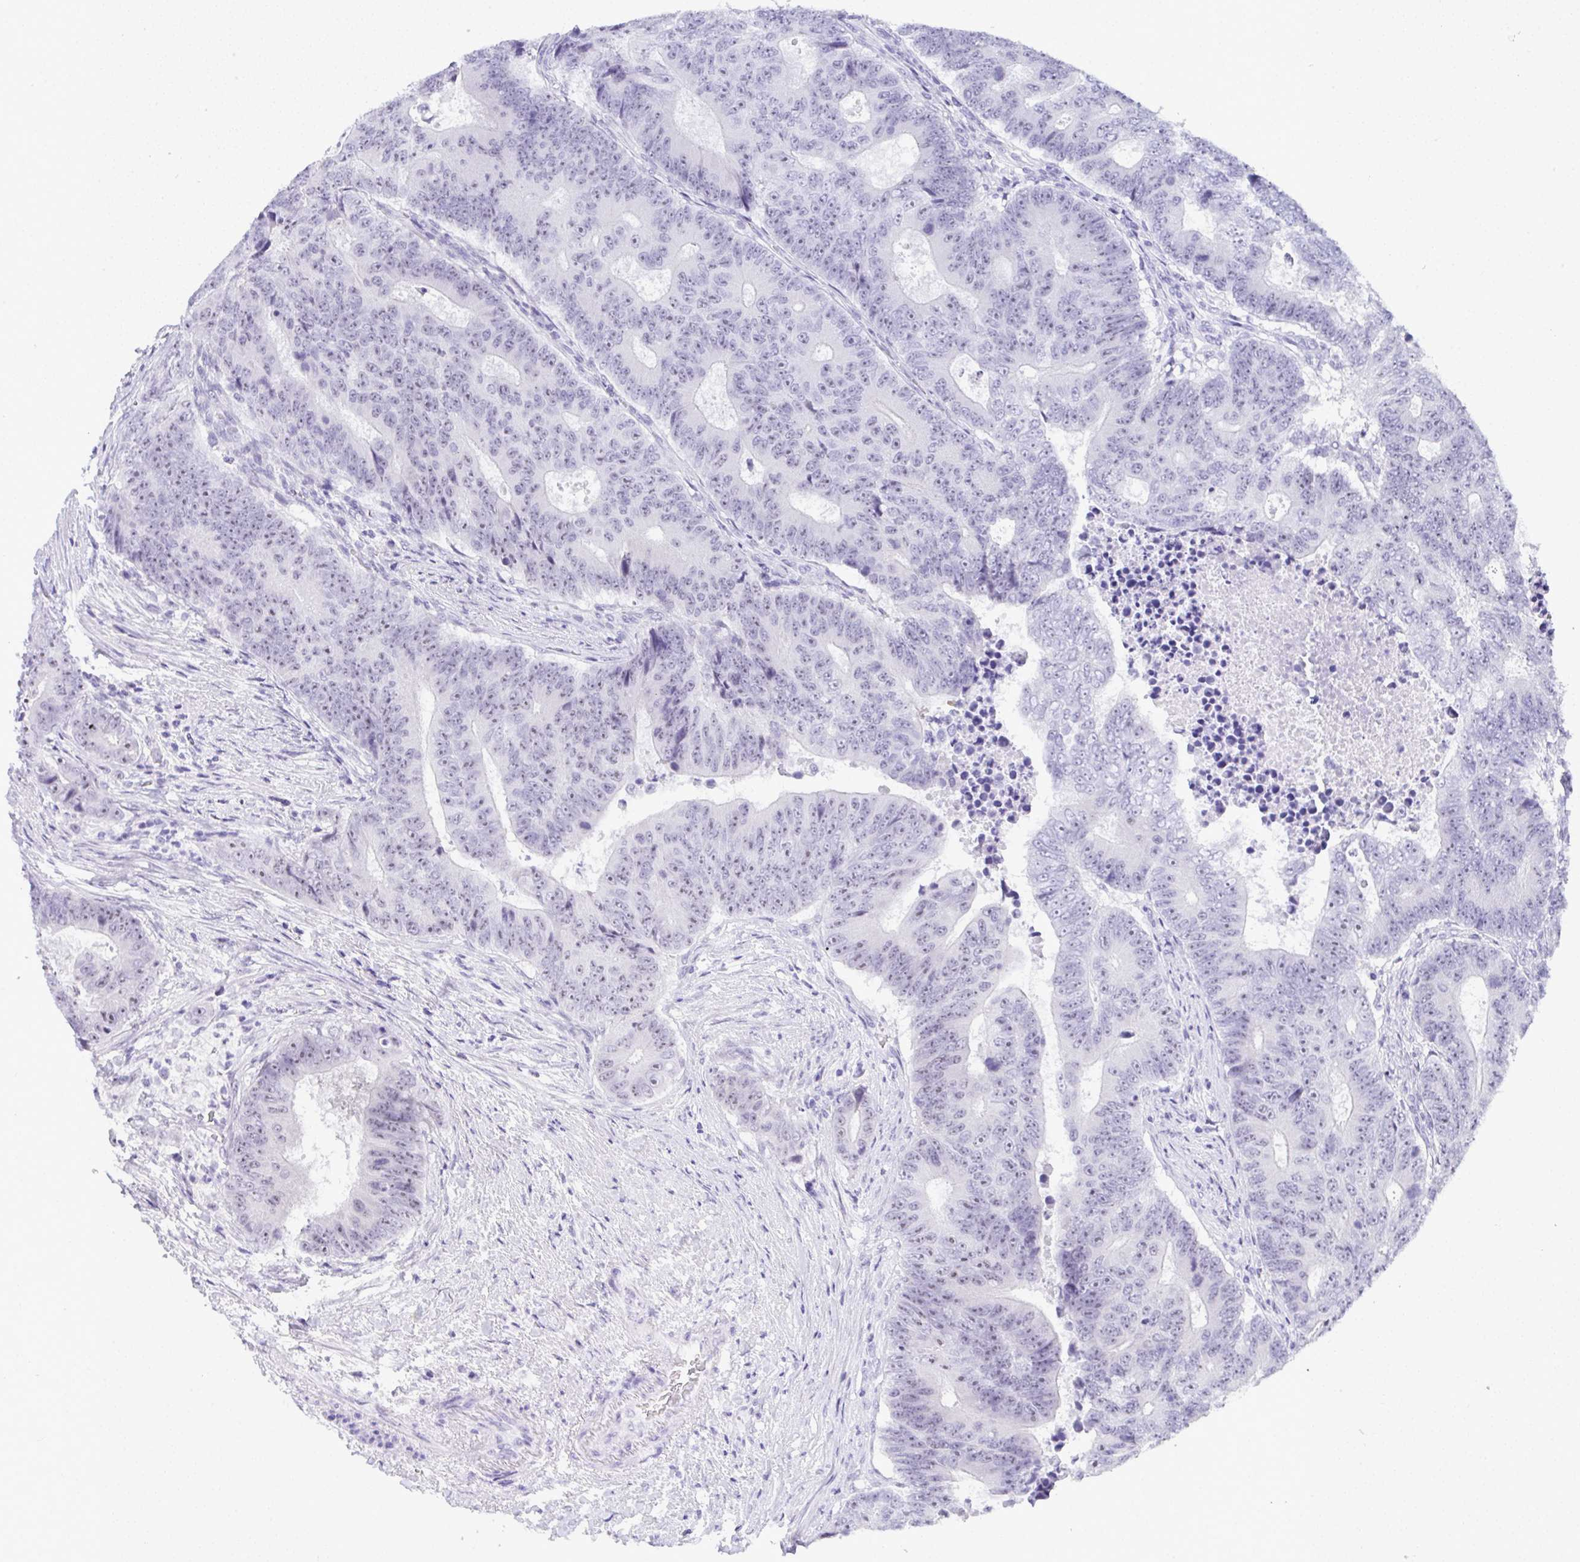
{"staining": {"intensity": "weak", "quantity": "<25%", "location": "nuclear"}, "tissue": "colorectal cancer", "cell_type": "Tumor cells", "image_type": "cancer", "snomed": [{"axis": "morphology", "description": "Adenocarcinoma, NOS"}, {"axis": "topography", "description": "Colon"}], "caption": "An immunohistochemistry photomicrograph of adenocarcinoma (colorectal) is shown. There is no staining in tumor cells of adenocarcinoma (colorectal).", "gene": "YBX2", "patient": {"sex": "female", "age": 48}}